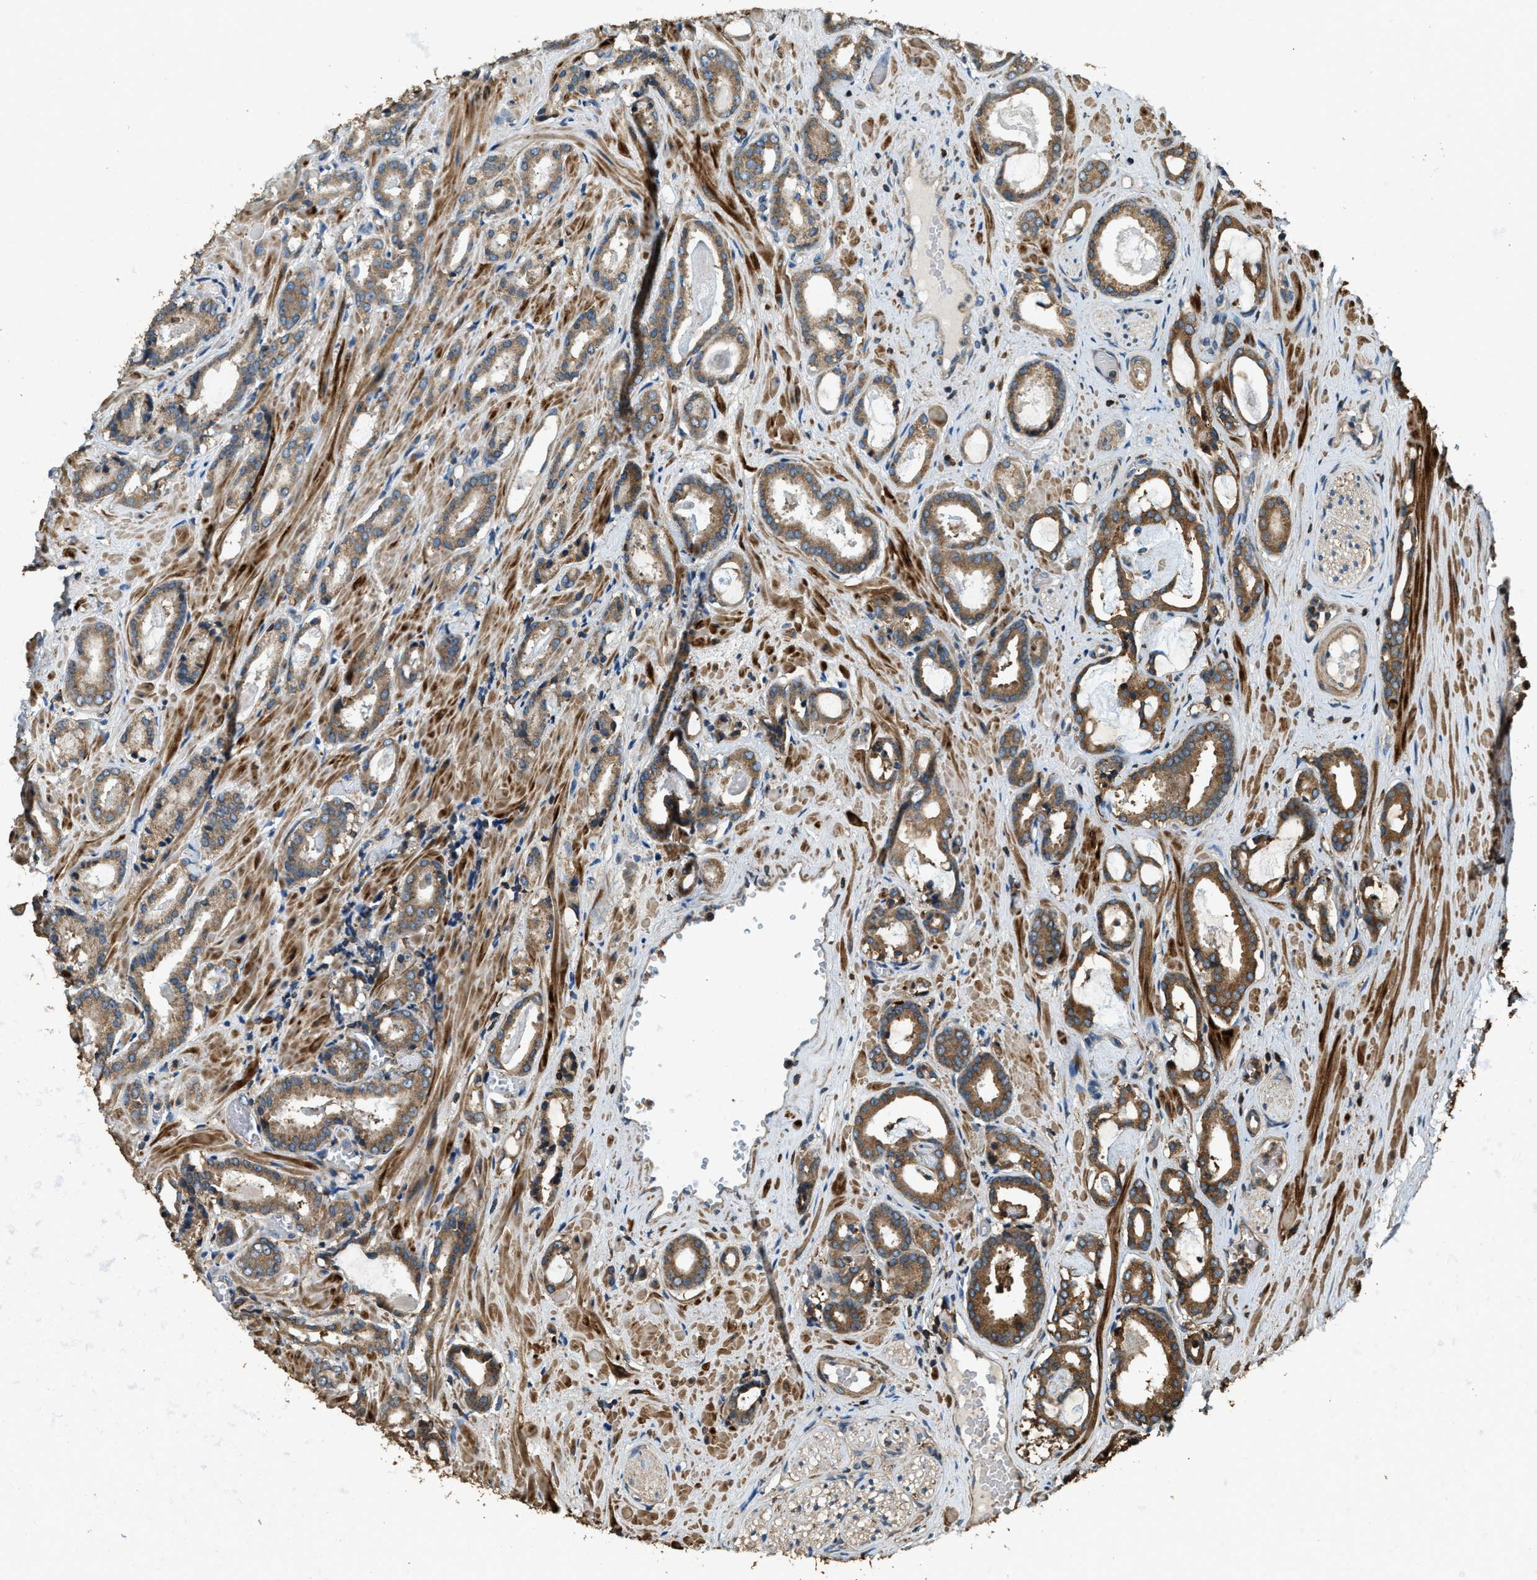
{"staining": {"intensity": "moderate", "quantity": ">75%", "location": "cytoplasmic/membranous"}, "tissue": "prostate cancer", "cell_type": "Tumor cells", "image_type": "cancer", "snomed": [{"axis": "morphology", "description": "Adenocarcinoma, Low grade"}, {"axis": "topography", "description": "Prostate"}], "caption": "Brown immunohistochemical staining in human prostate cancer (adenocarcinoma (low-grade)) demonstrates moderate cytoplasmic/membranous staining in approximately >75% of tumor cells.", "gene": "ERGIC1", "patient": {"sex": "male", "age": 53}}